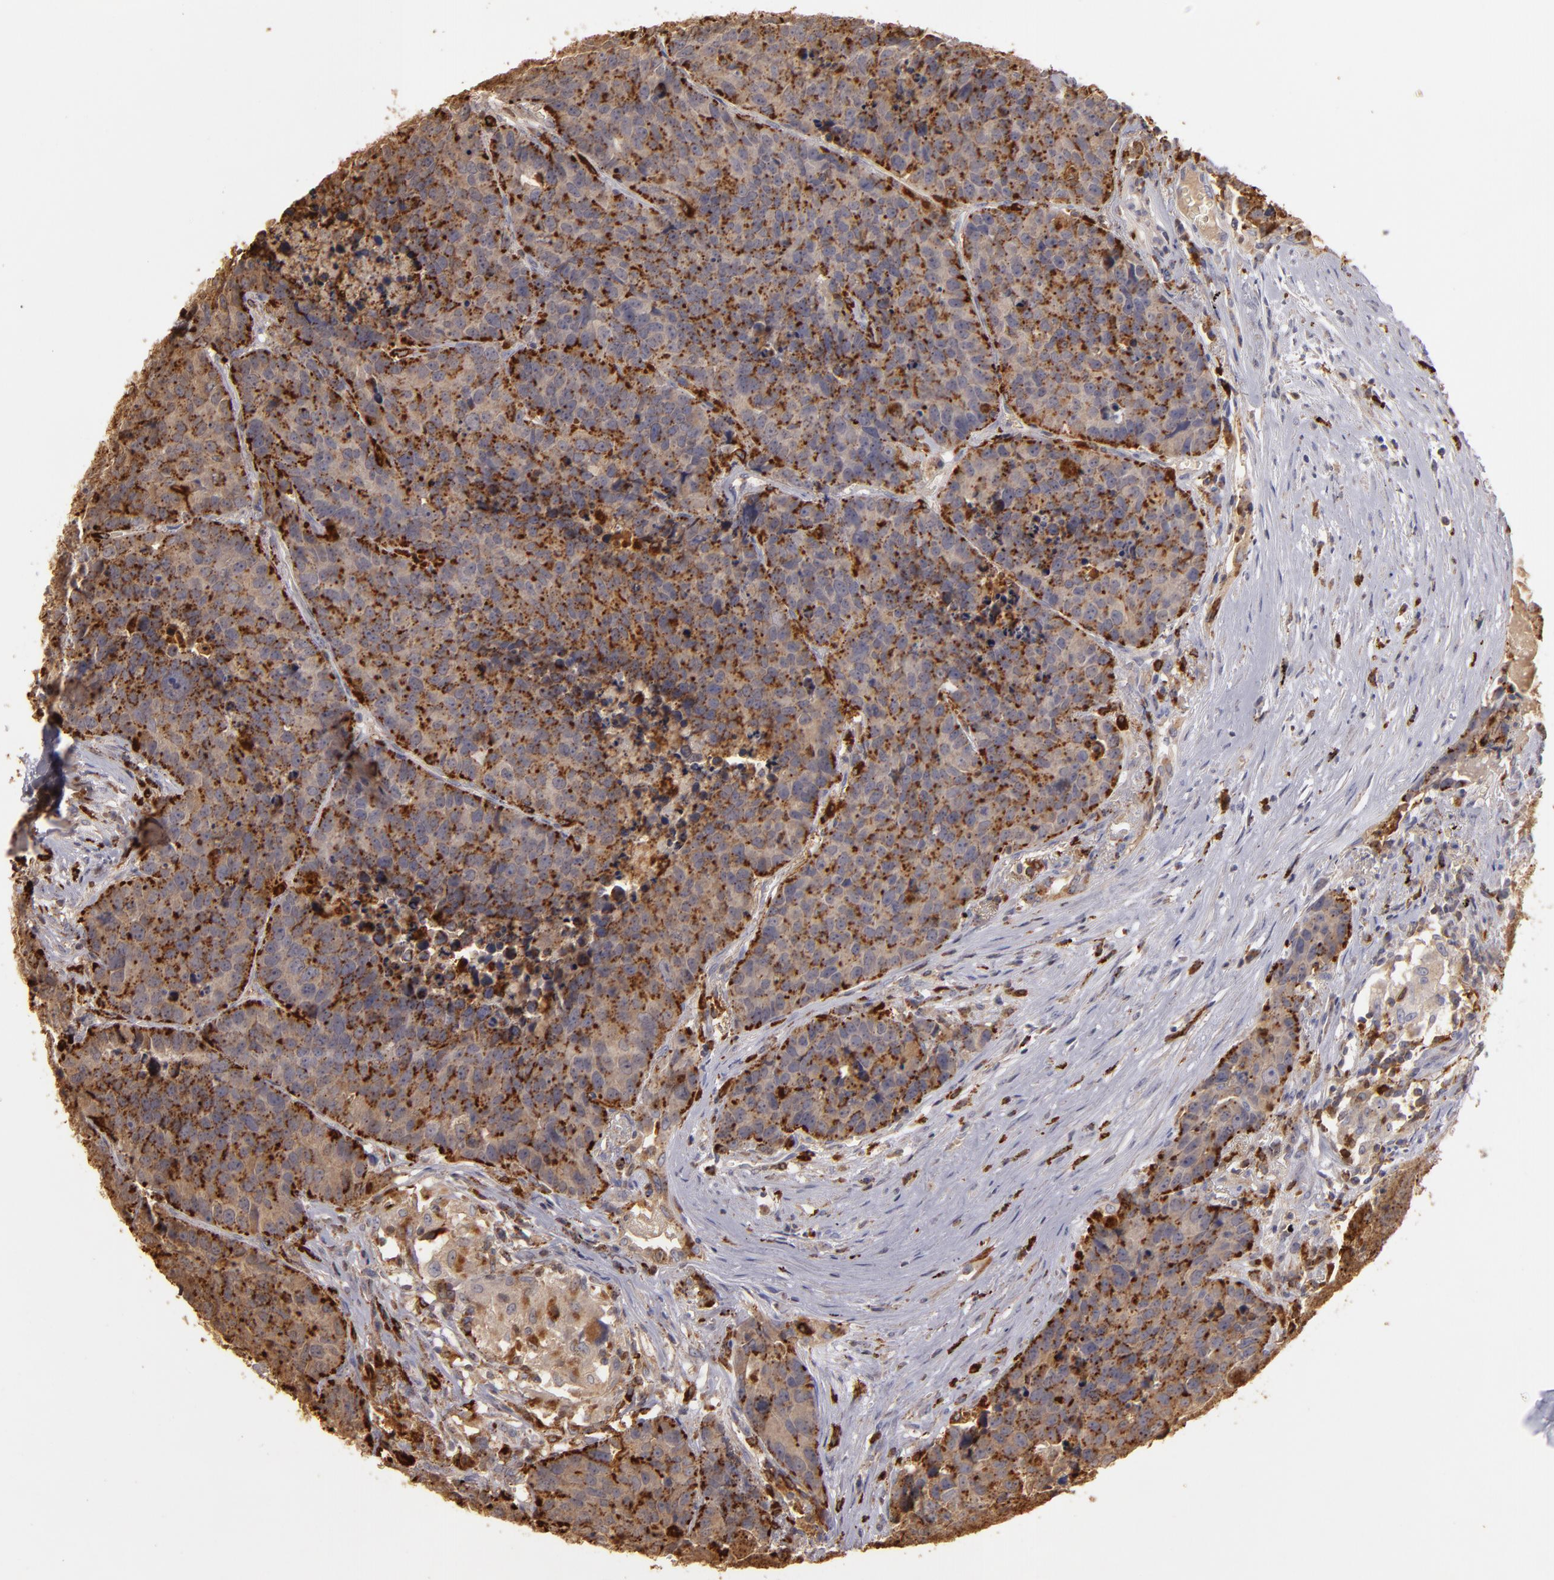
{"staining": {"intensity": "moderate", "quantity": ">75%", "location": "cytoplasmic/membranous"}, "tissue": "carcinoid", "cell_type": "Tumor cells", "image_type": "cancer", "snomed": [{"axis": "morphology", "description": "Carcinoid, malignant, NOS"}, {"axis": "topography", "description": "Lung"}], "caption": "Brown immunohistochemical staining in carcinoid shows moderate cytoplasmic/membranous expression in about >75% of tumor cells.", "gene": "TRAF1", "patient": {"sex": "male", "age": 60}}